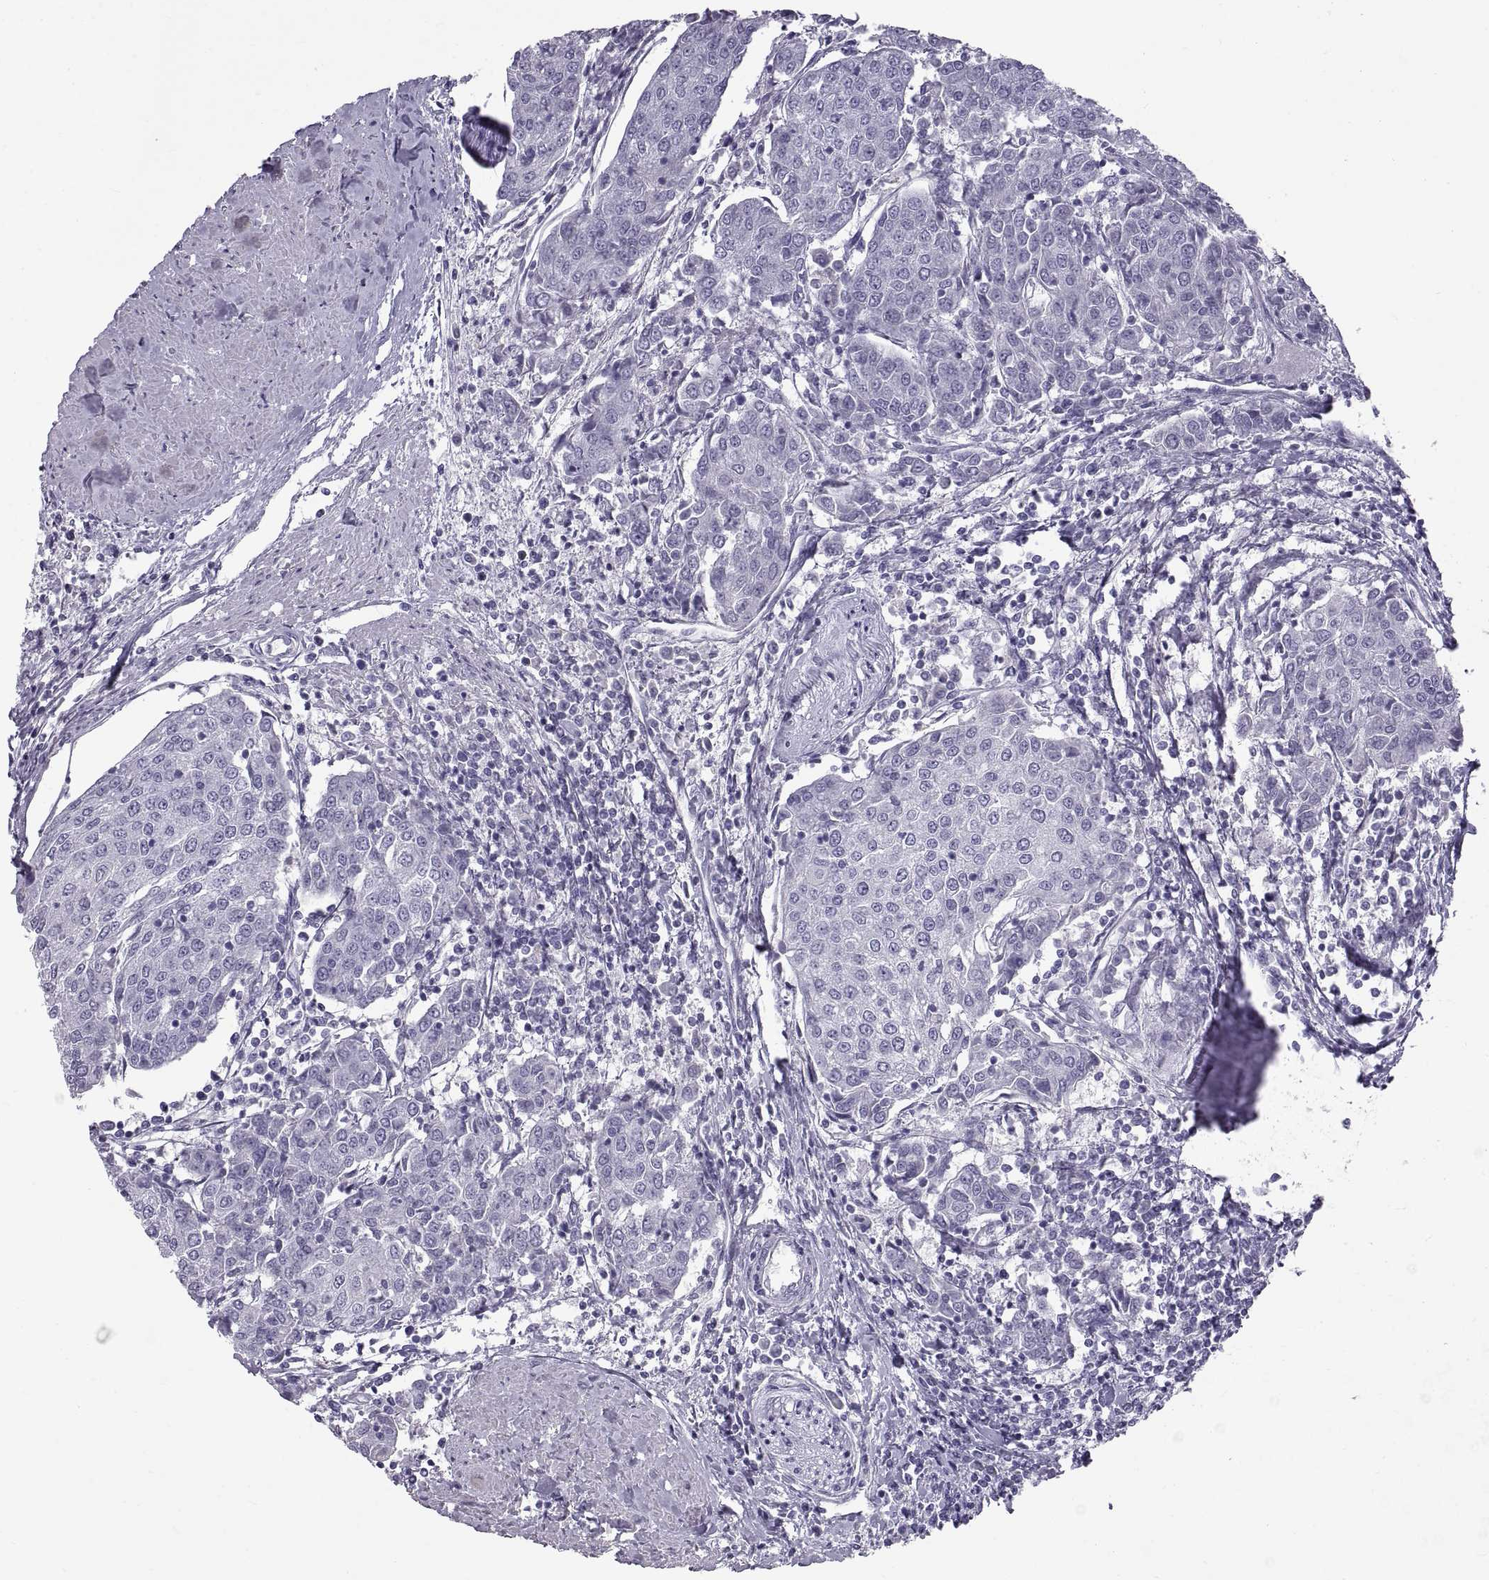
{"staining": {"intensity": "negative", "quantity": "none", "location": "none"}, "tissue": "urothelial cancer", "cell_type": "Tumor cells", "image_type": "cancer", "snomed": [{"axis": "morphology", "description": "Urothelial carcinoma, High grade"}, {"axis": "topography", "description": "Urinary bladder"}], "caption": "Immunohistochemical staining of urothelial cancer displays no significant positivity in tumor cells.", "gene": "WFDC8", "patient": {"sex": "female", "age": 85}}